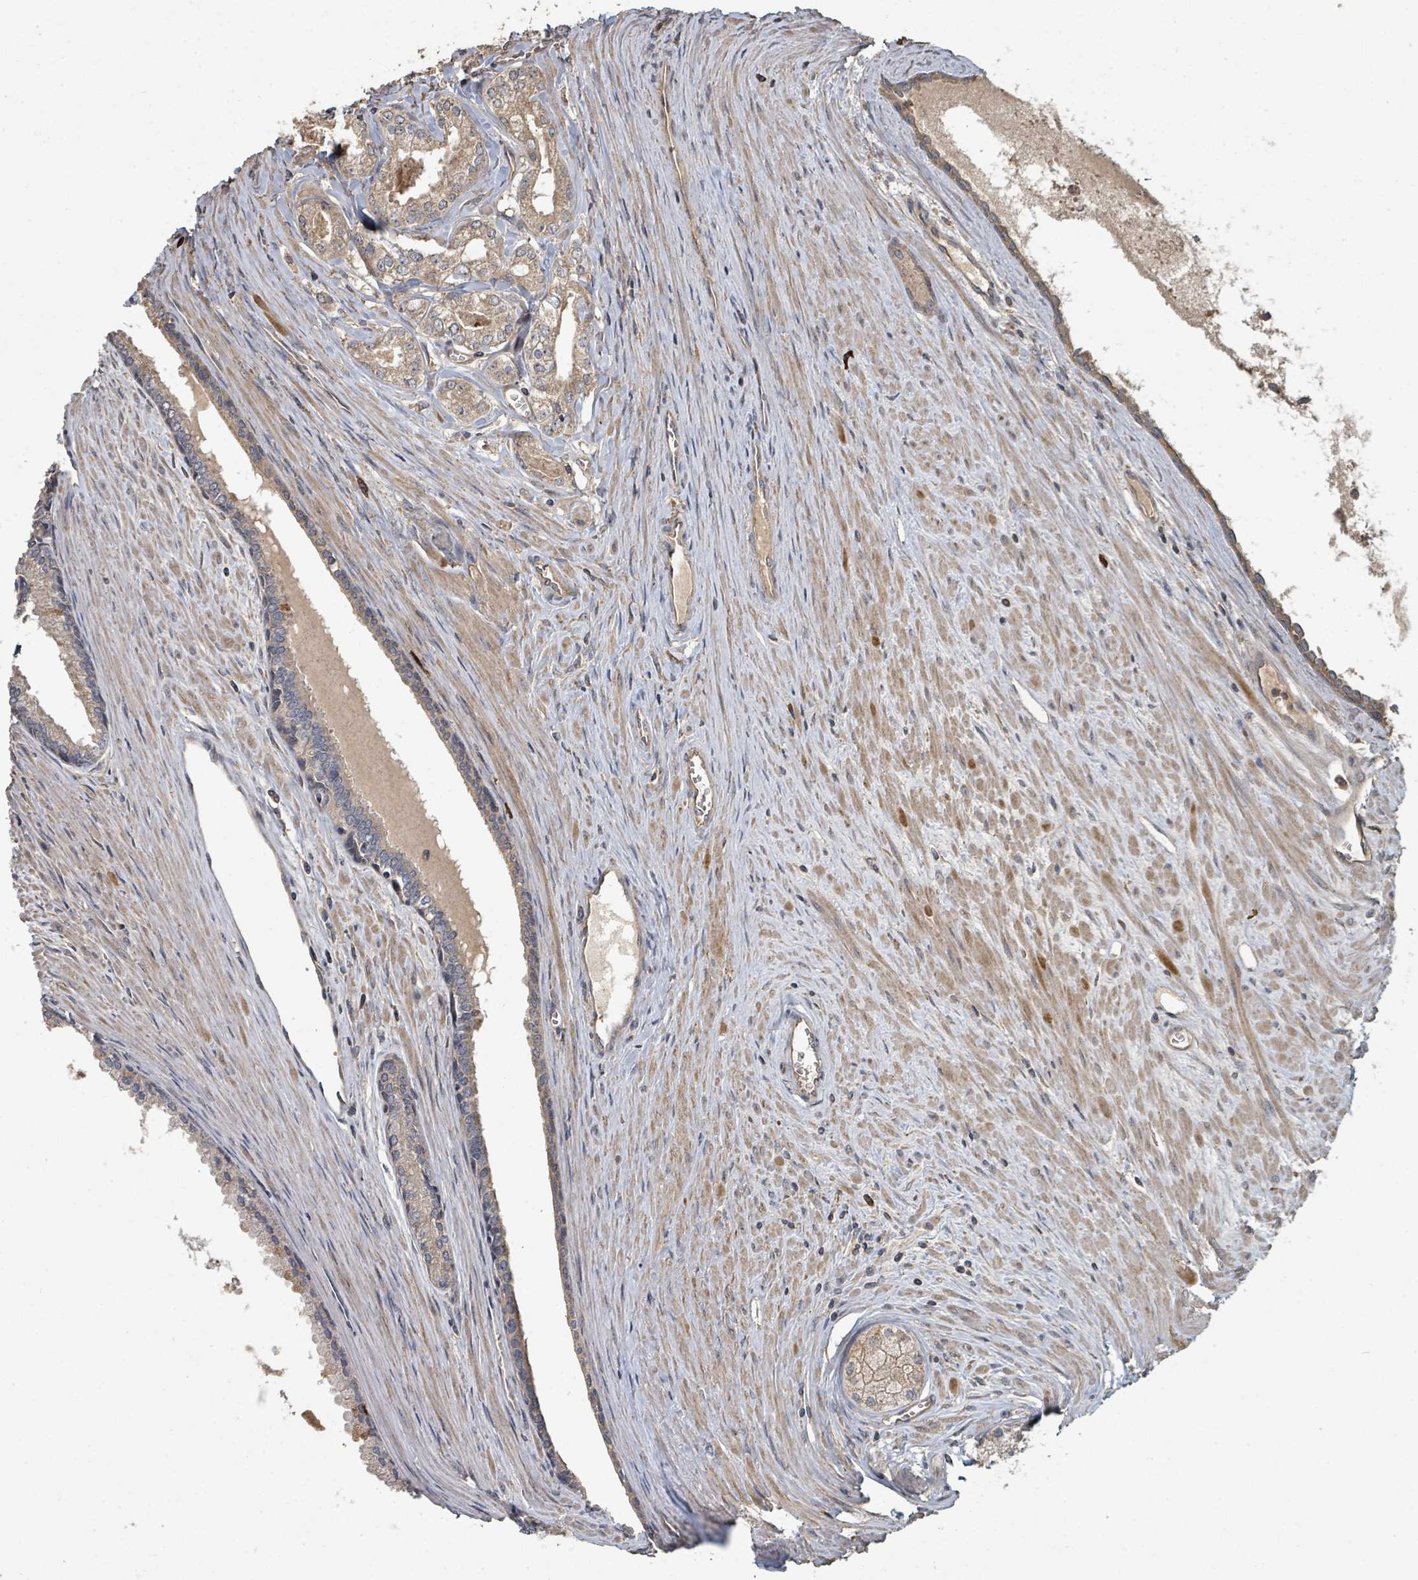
{"staining": {"intensity": "moderate", "quantity": ">75%", "location": "cytoplasmic/membranous"}, "tissue": "prostate cancer", "cell_type": "Tumor cells", "image_type": "cancer", "snomed": [{"axis": "morphology", "description": "Adenocarcinoma, High grade"}, {"axis": "topography", "description": "Prostate"}], "caption": "Protein expression analysis of prostate cancer exhibits moderate cytoplasmic/membranous positivity in approximately >75% of tumor cells.", "gene": "WDFY1", "patient": {"sex": "male", "age": 68}}